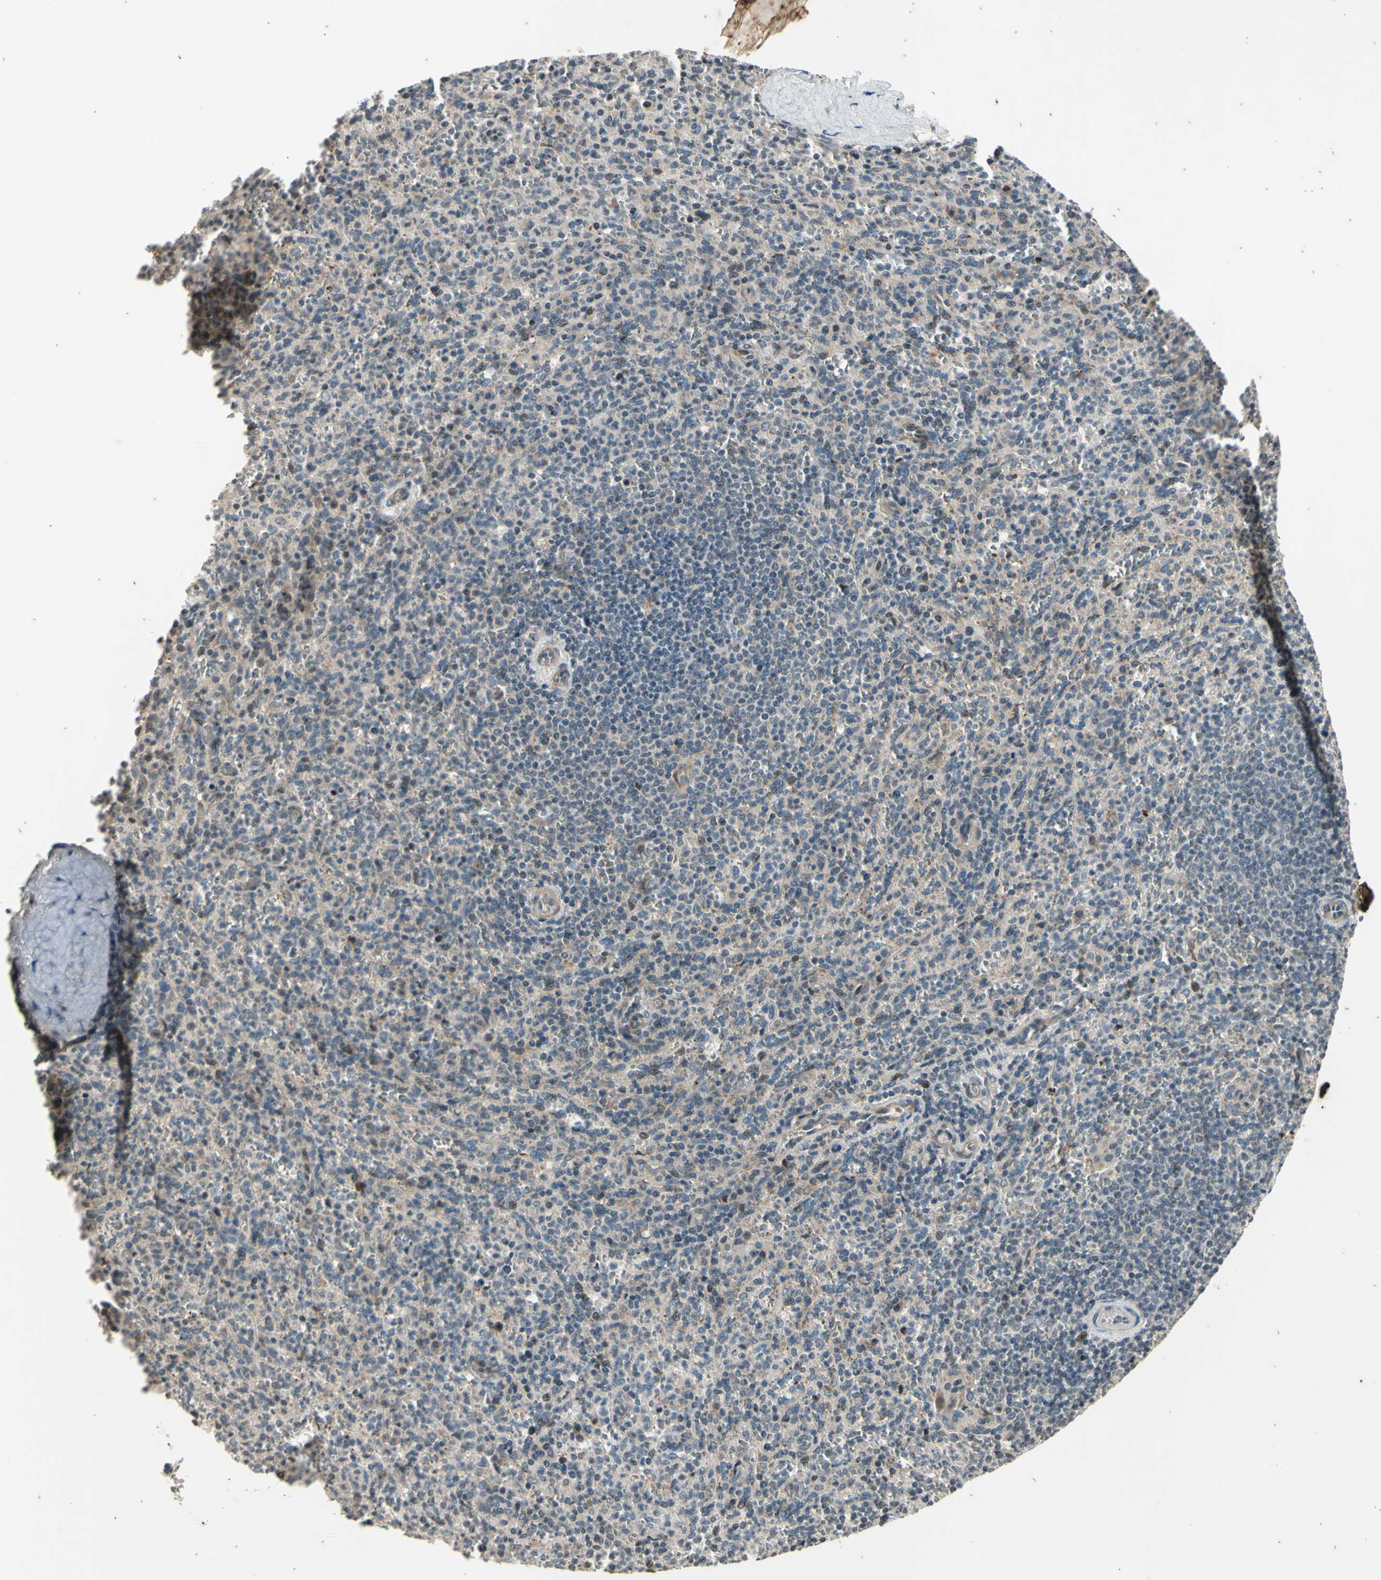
{"staining": {"intensity": "weak", "quantity": "25%-75%", "location": "cytoplasmic/membranous"}, "tissue": "spleen", "cell_type": "Cells in red pulp", "image_type": "normal", "snomed": [{"axis": "morphology", "description": "Normal tissue, NOS"}, {"axis": "topography", "description": "Spleen"}], "caption": "Cells in red pulp exhibit weak cytoplasmic/membranous positivity in about 25%-75% of cells in normal spleen. The protein of interest is shown in brown color, while the nuclei are stained blue.", "gene": "EFNB2", "patient": {"sex": "male", "age": 36}}